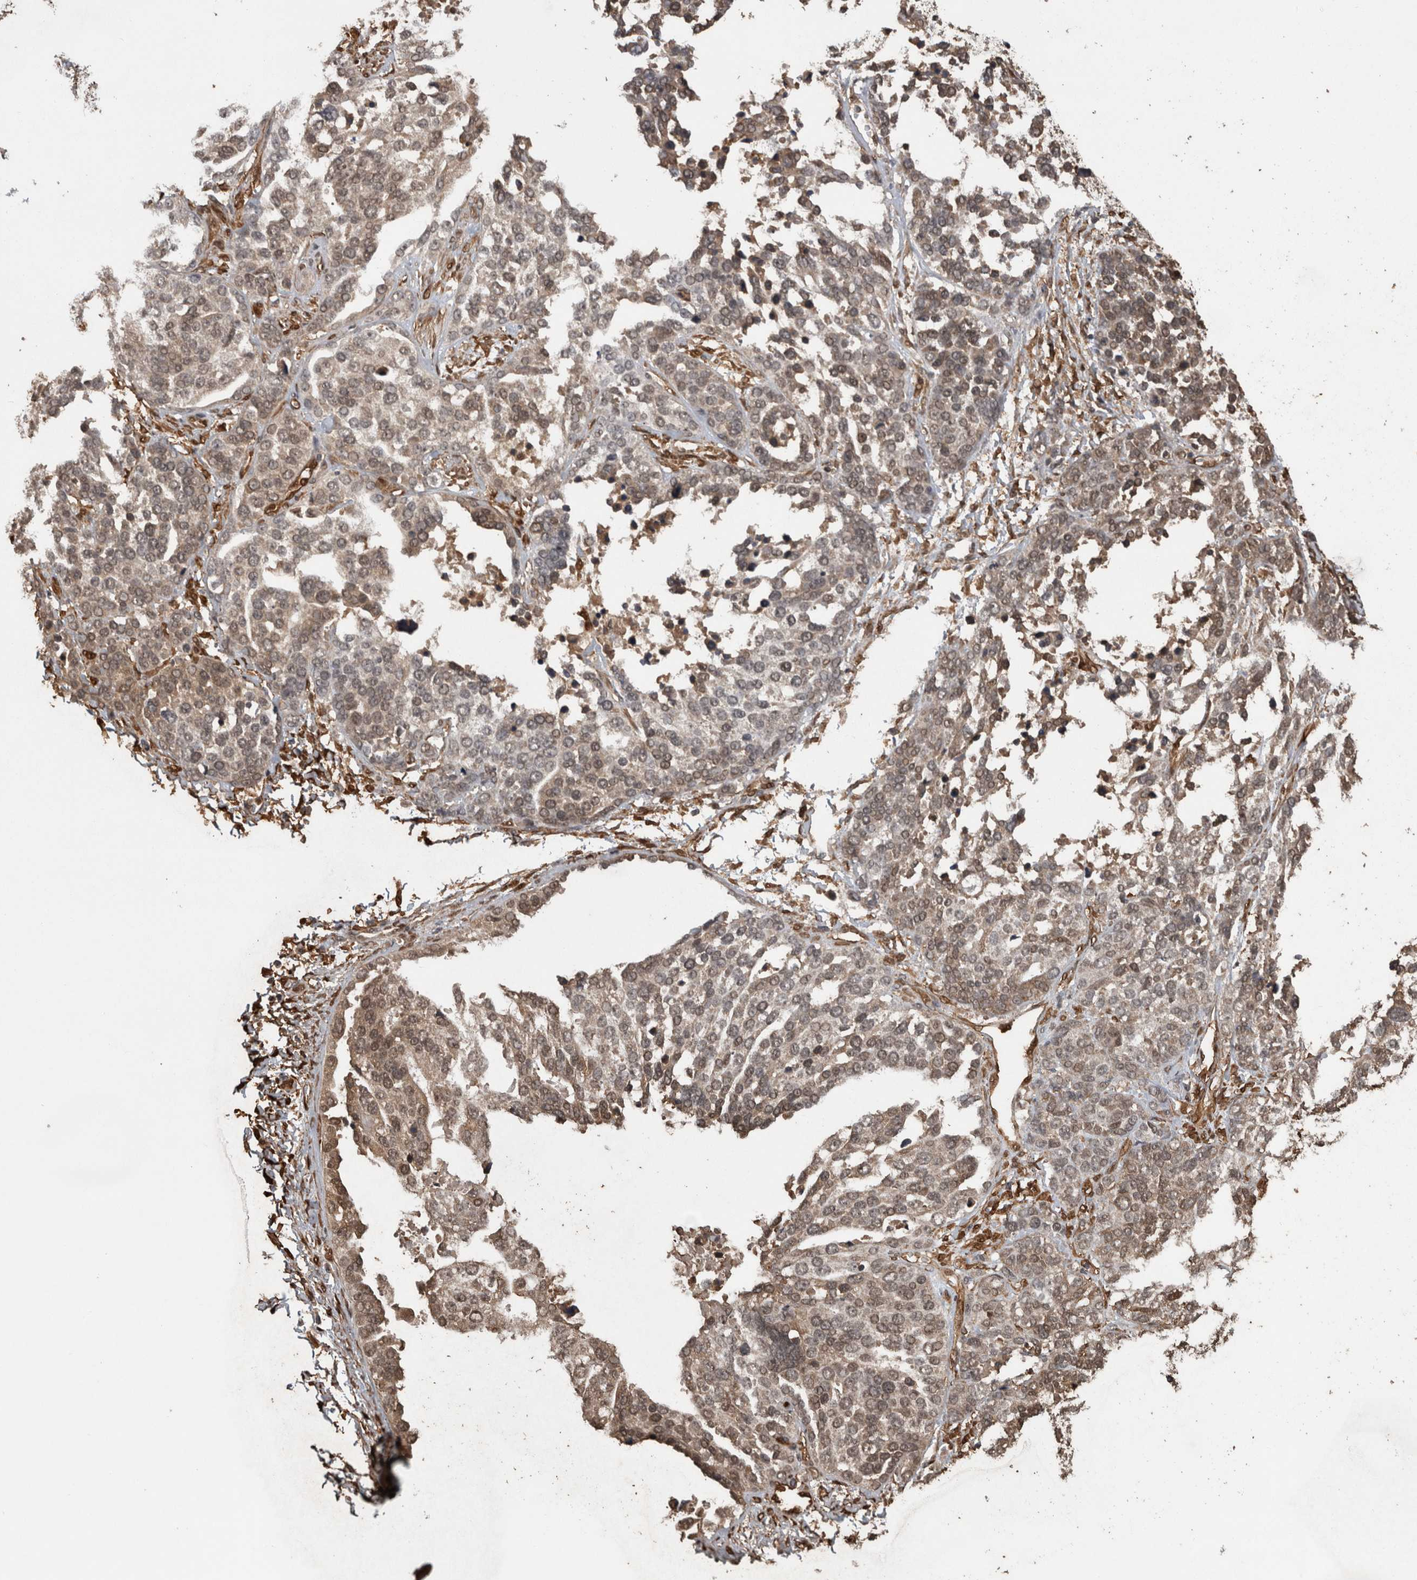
{"staining": {"intensity": "weak", "quantity": ">75%", "location": "nuclear"}, "tissue": "ovarian cancer", "cell_type": "Tumor cells", "image_type": "cancer", "snomed": [{"axis": "morphology", "description": "Cystadenocarcinoma, serous, NOS"}, {"axis": "topography", "description": "Ovary"}], "caption": "An immunohistochemistry (IHC) image of neoplastic tissue is shown. Protein staining in brown labels weak nuclear positivity in ovarian serous cystadenocarcinoma within tumor cells. The protein of interest is shown in brown color, while the nuclei are stained blue.", "gene": "LXN", "patient": {"sex": "female", "age": 44}}